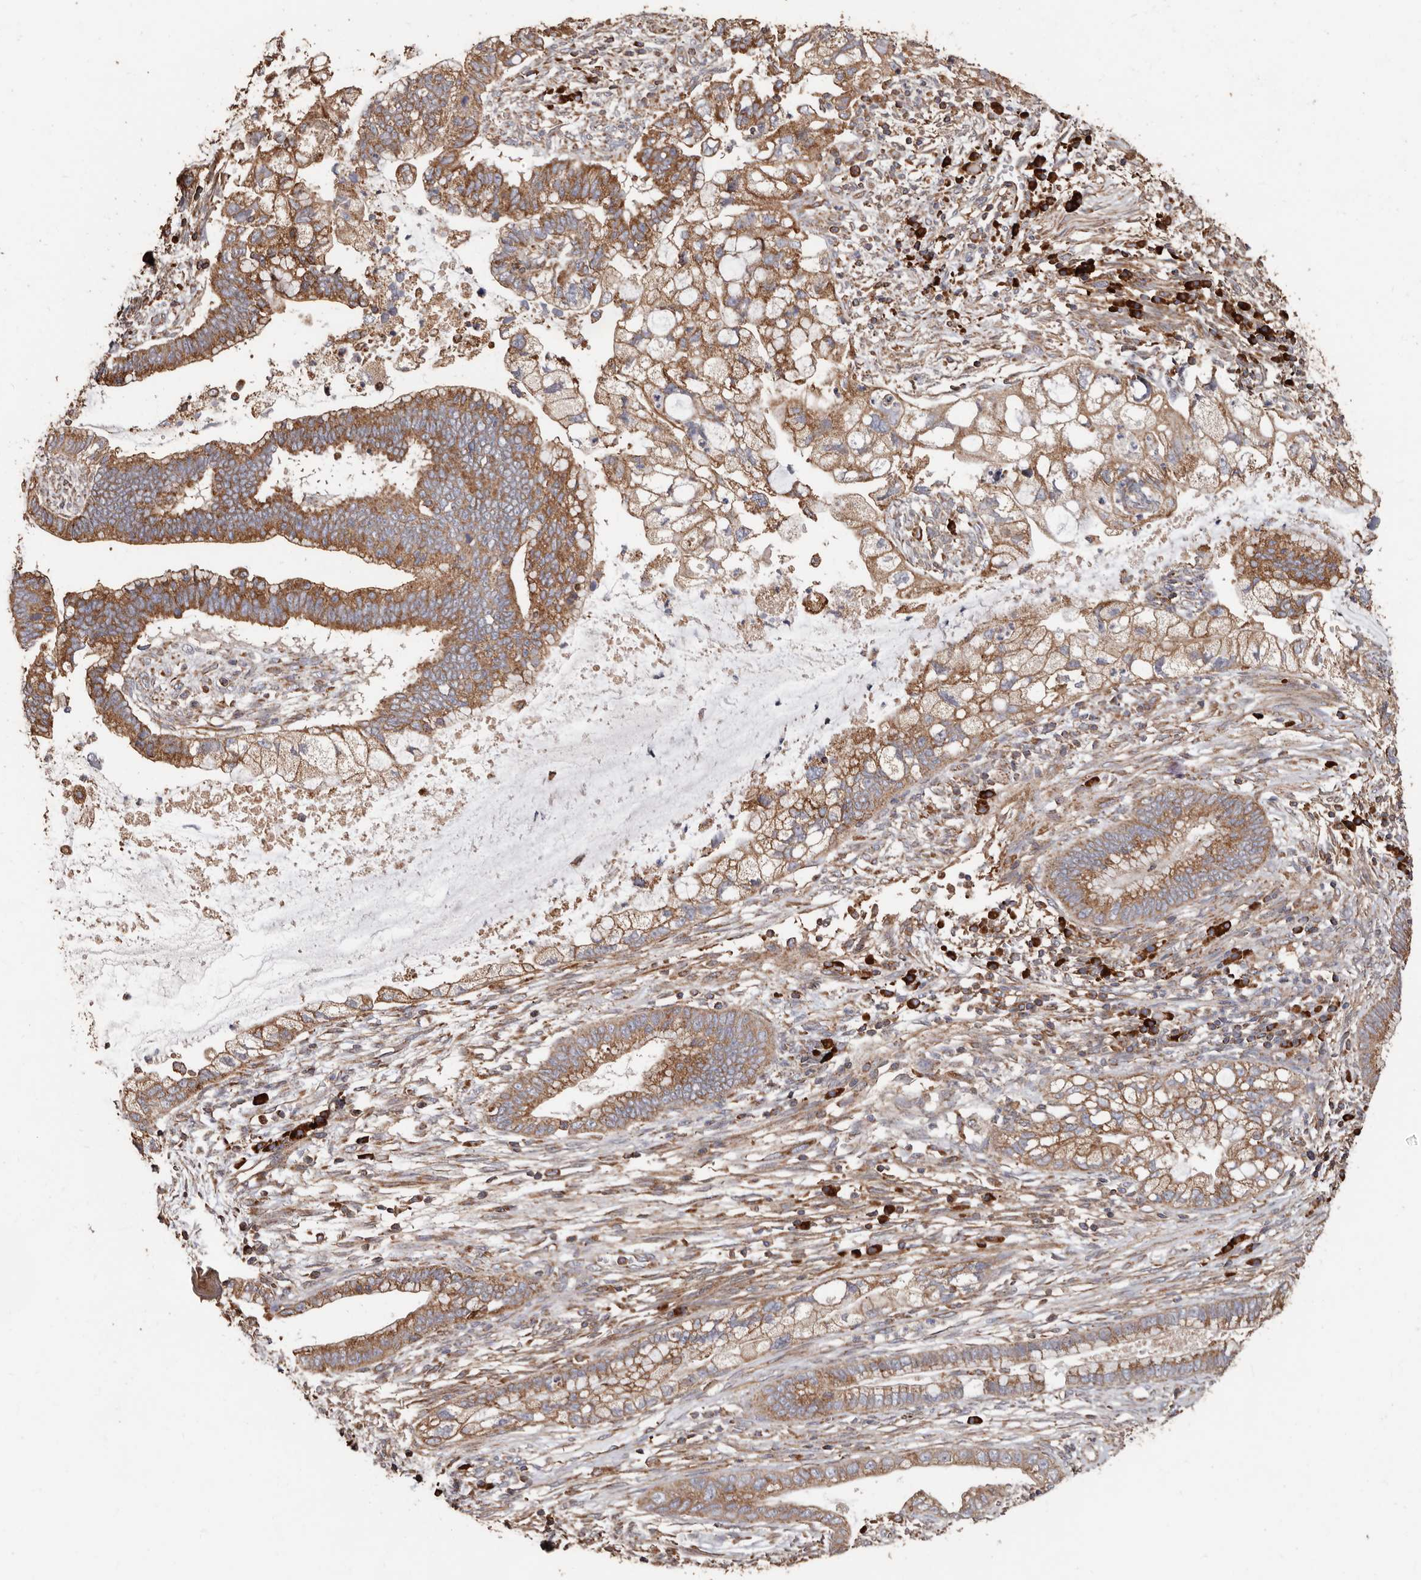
{"staining": {"intensity": "moderate", "quantity": ">75%", "location": "cytoplasmic/membranous"}, "tissue": "cervical cancer", "cell_type": "Tumor cells", "image_type": "cancer", "snomed": [{"axis": "morphology", "description": "Adenocarcinoma, NOS"}, {"axis": "topography", "description": "Cervix"}], "caption": "A brown stain shows moderate cytoplasmic/membranous positivity of a protein in adenocarcinoma (cervical) tumor cells.", "gene": "OSGIN2", "patient": {"sex": "female", "age": 44}}